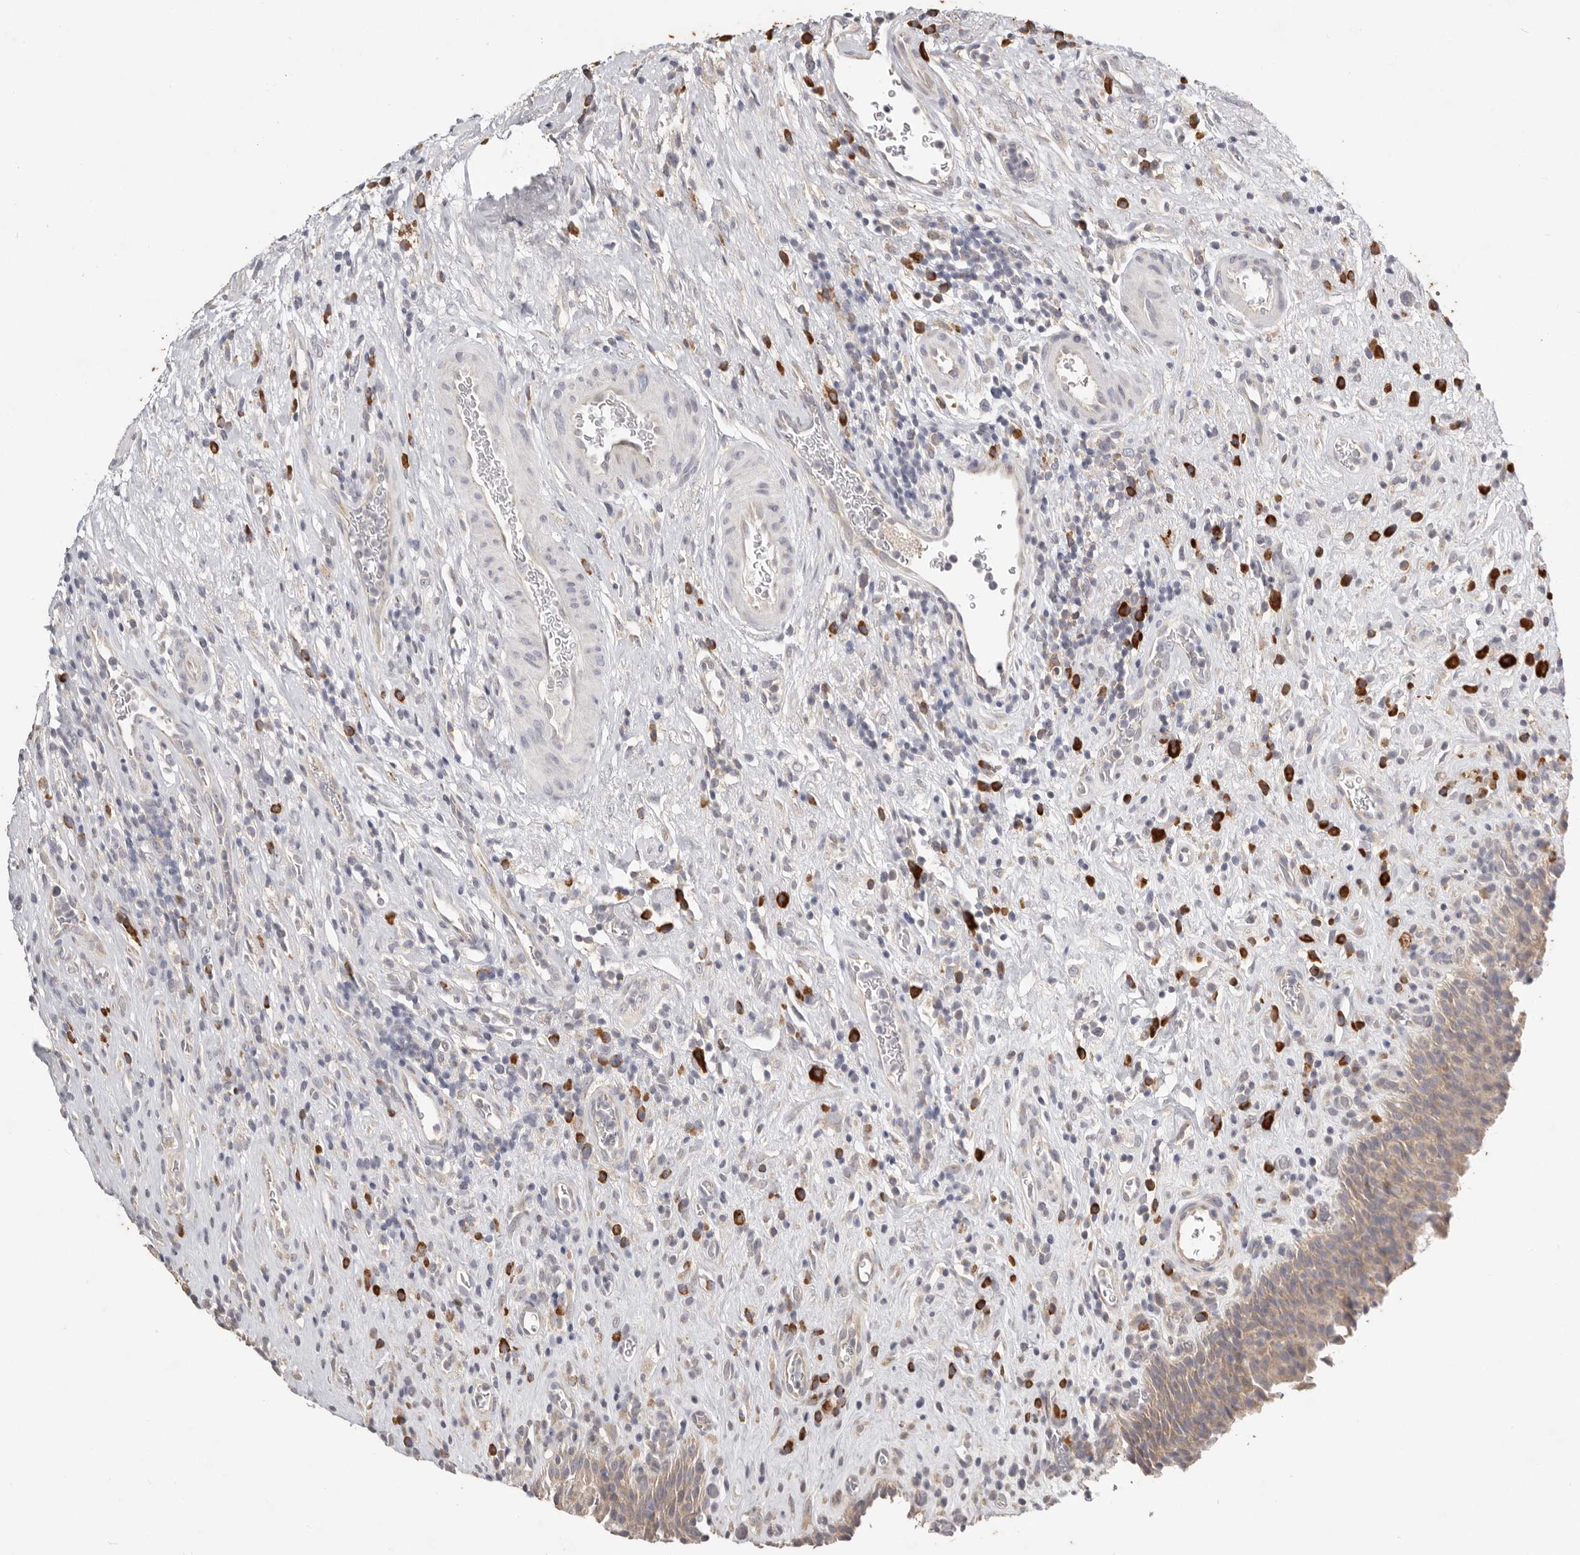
{"staining": {"intensity": "weak", "quantity": ">75%", "location": "cytoplasmic/membranous"}, "tissue": "urinary bladder", "cell_type": "Urothelial cells", "image_type": "normal", "snomed": [{"axis": "morphology", "description": "Normal tissue, NOS"}, {"axis": "morphology", "description": "Inflammation, NOS"}, {"axis": "topography", "description": "Urinary bladder"}], "caption": "This is an image of IHC staining of benign urinary bladder, which shows weak positivity in the cytoplasmic/membranous of urothelial cells.", "gene": "WDR77", "patient": {"sex": "female", "age": 75}}